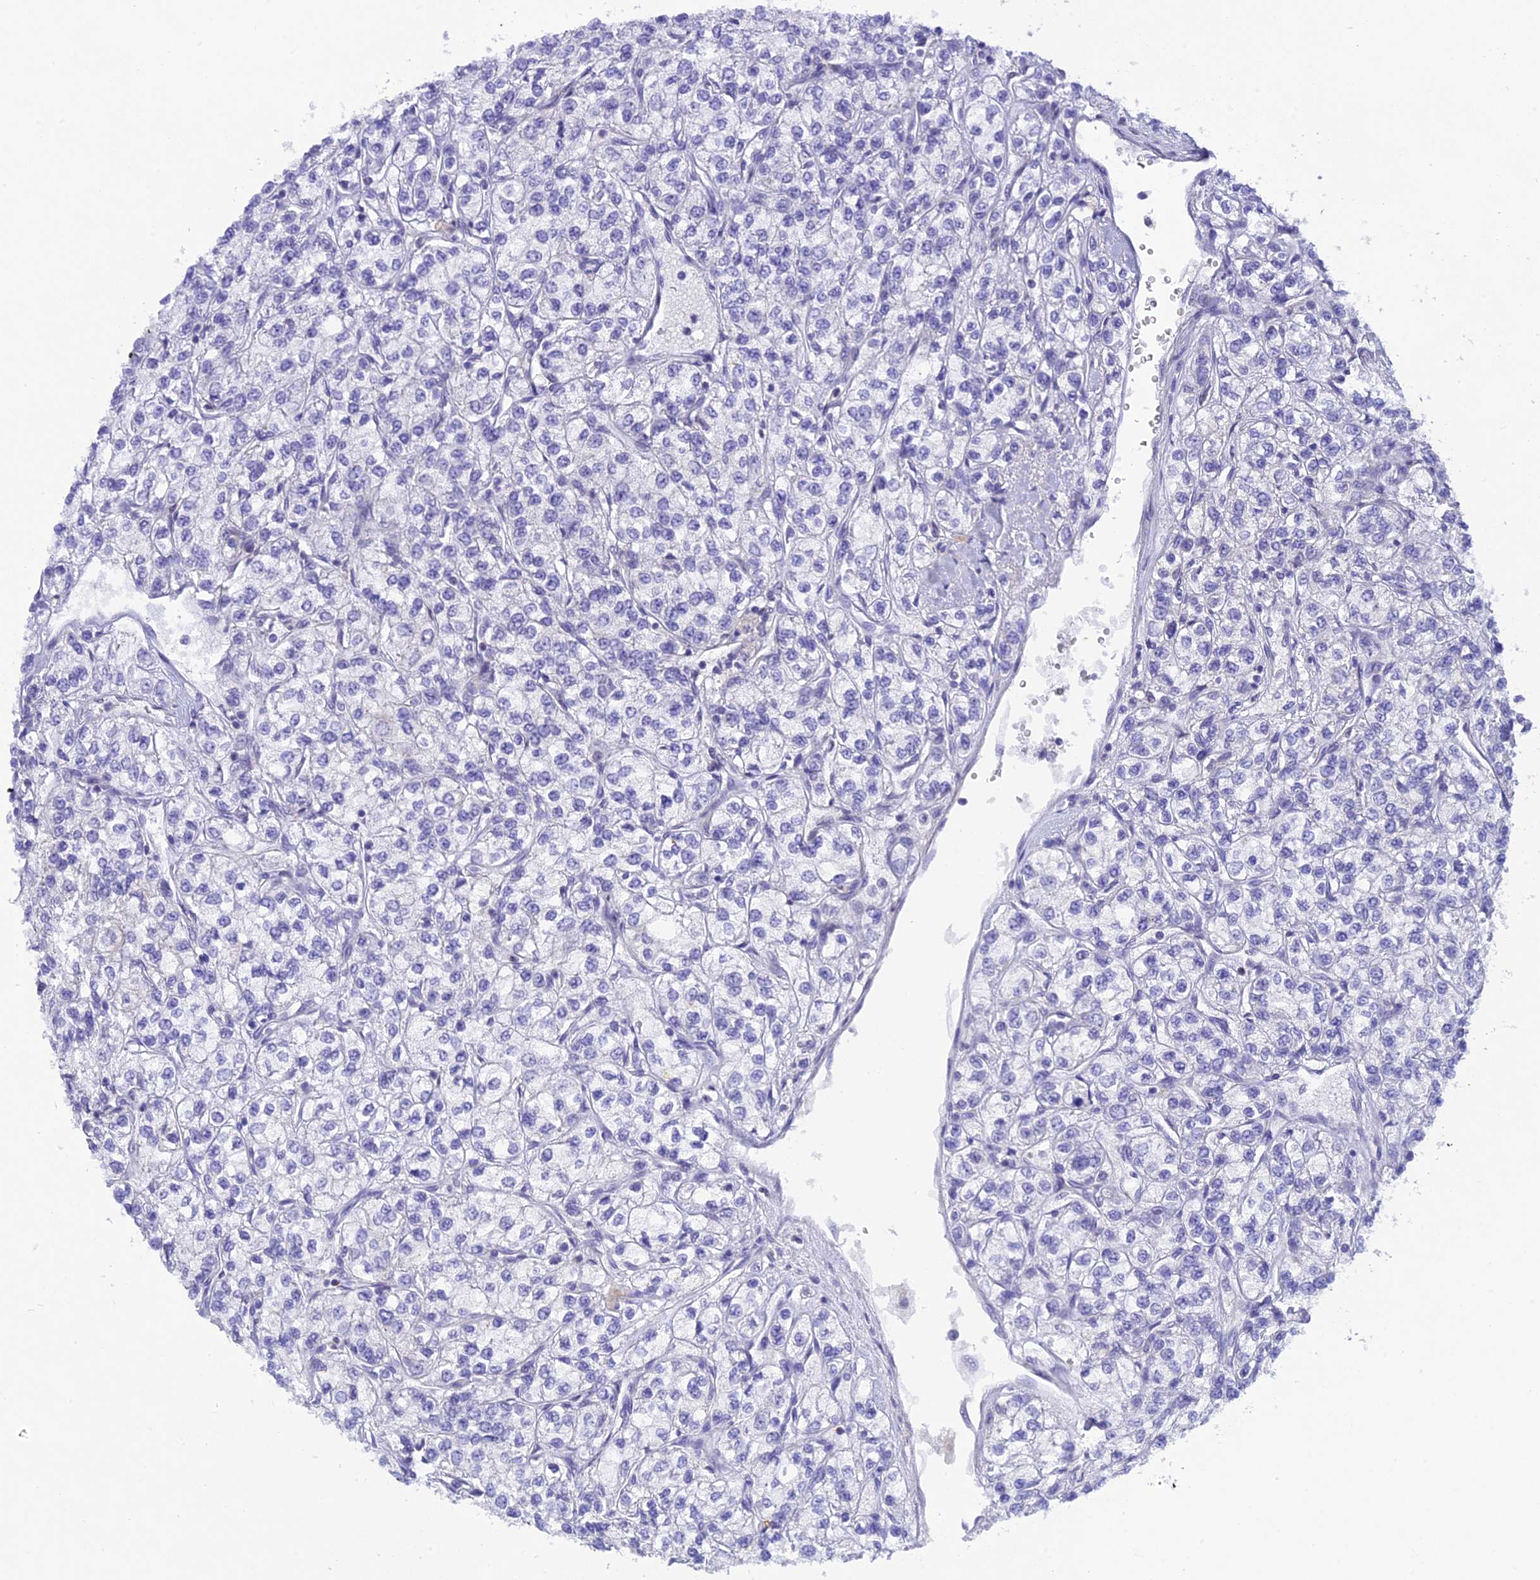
{"staining": {"intensity": "negative", "quantity": "none", "location": "none"}, "tissue": "renal cancer", "cell_type": "Tumor cells", "image_type": "cancer", "snomed": [{"axis": "morphology", "description": "Adenocarcinoma, NOS"}, {"axis": "topography", "description": "Kidney"}], "caption": "Immunohistochemistry (IHC) image of adenocarcinoma (renal) stained for a protein (brown), which displays no expression in tumor cells.", "gene": "BMT2", "patient": {"sex": "male", "age": 80}}